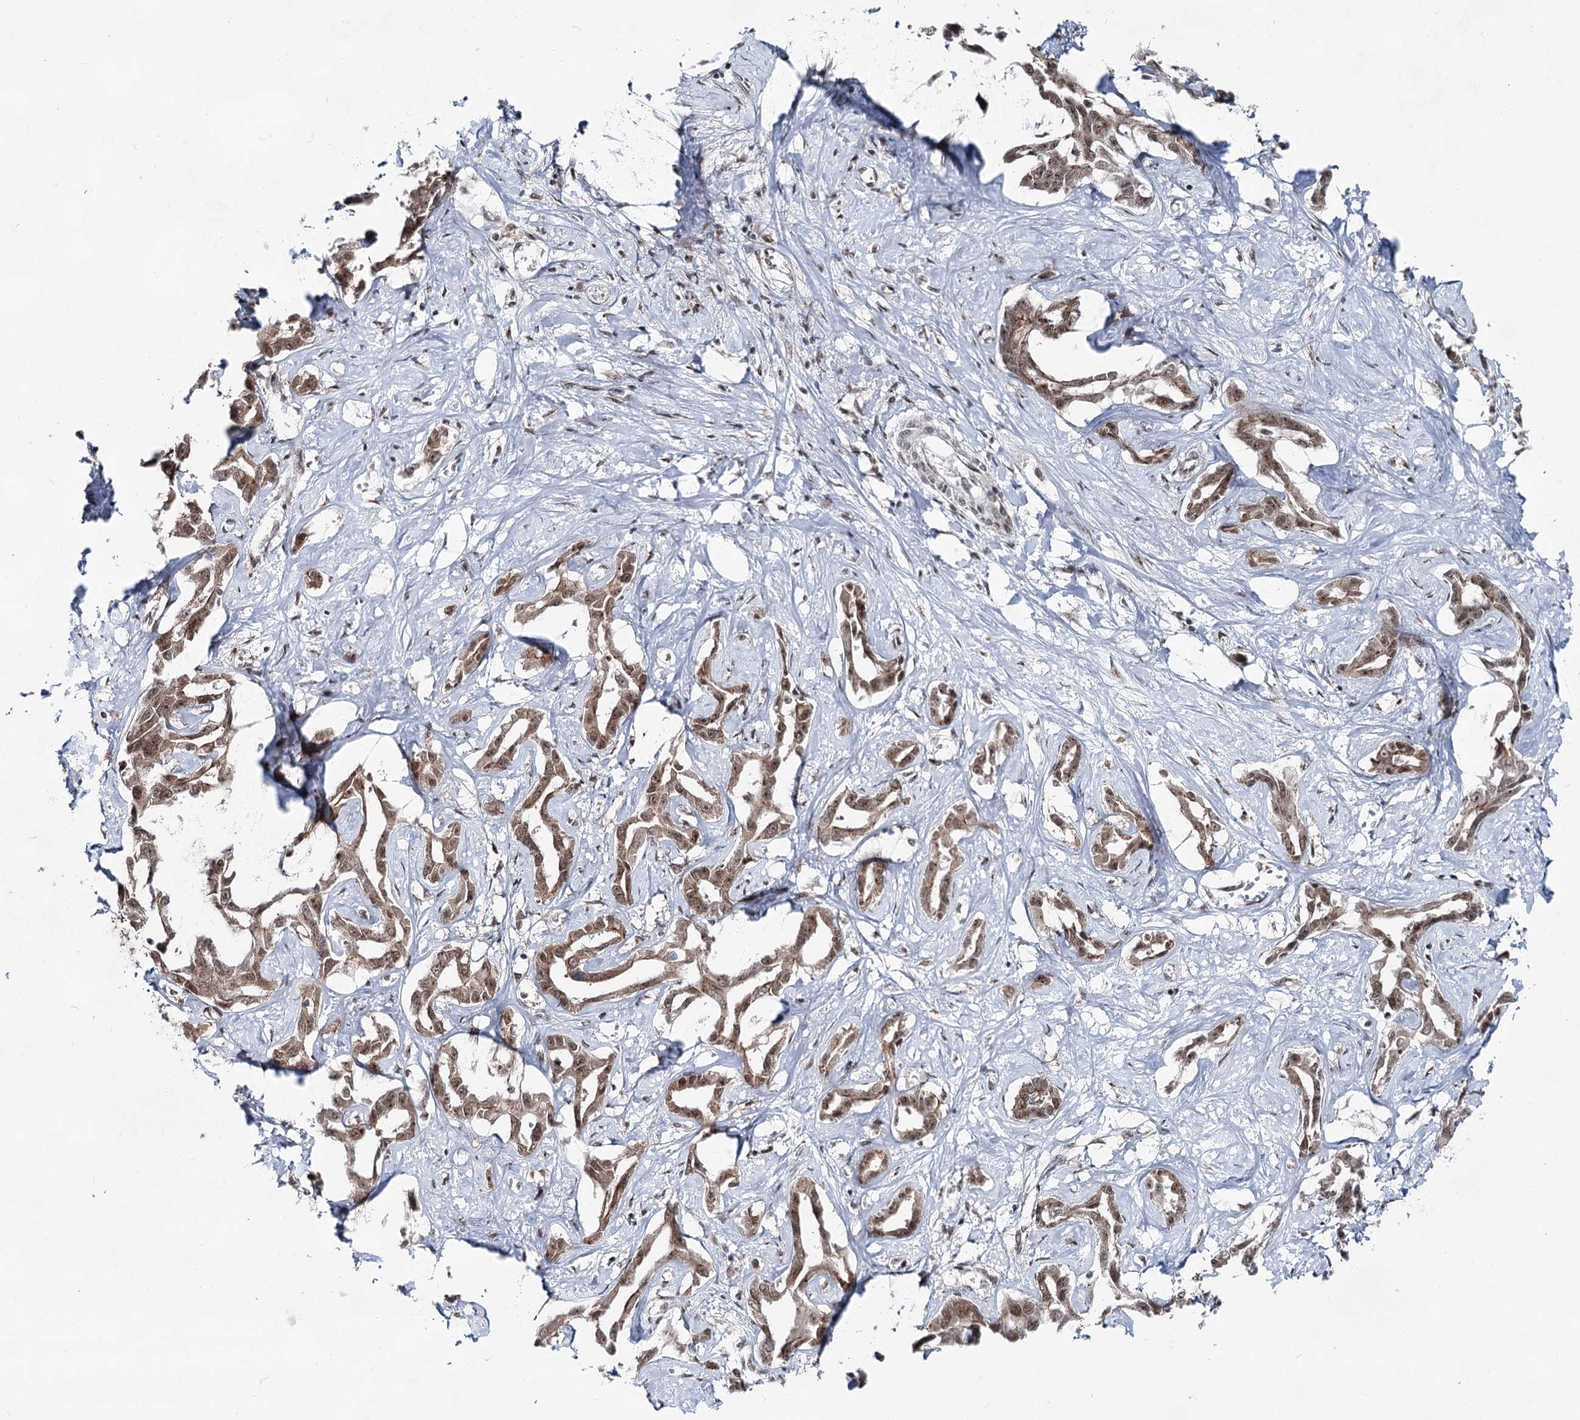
{"staining": {"intensity": "moderate", "quantity": ">75%", "location": "cytoplasmic/membranous,nuclear"}, "tissue": "liver cancer", "cell_type": "Tumor cells", "image_type": "cancer", "snomed": [{"axis": "morphology", "description": "Cholangiocarcinoma"}, {"axis": "topography", "description": "Liver"}], "caption": "The immunohistochemical stain highlights moderate cytoplasmic/membranous and nuclear expression in tumor cells of liver cancer (cholangiocarcinoma) tissue.", "gene": "ZCCHC8", "patient": {"sex": "male", "age": 59}}